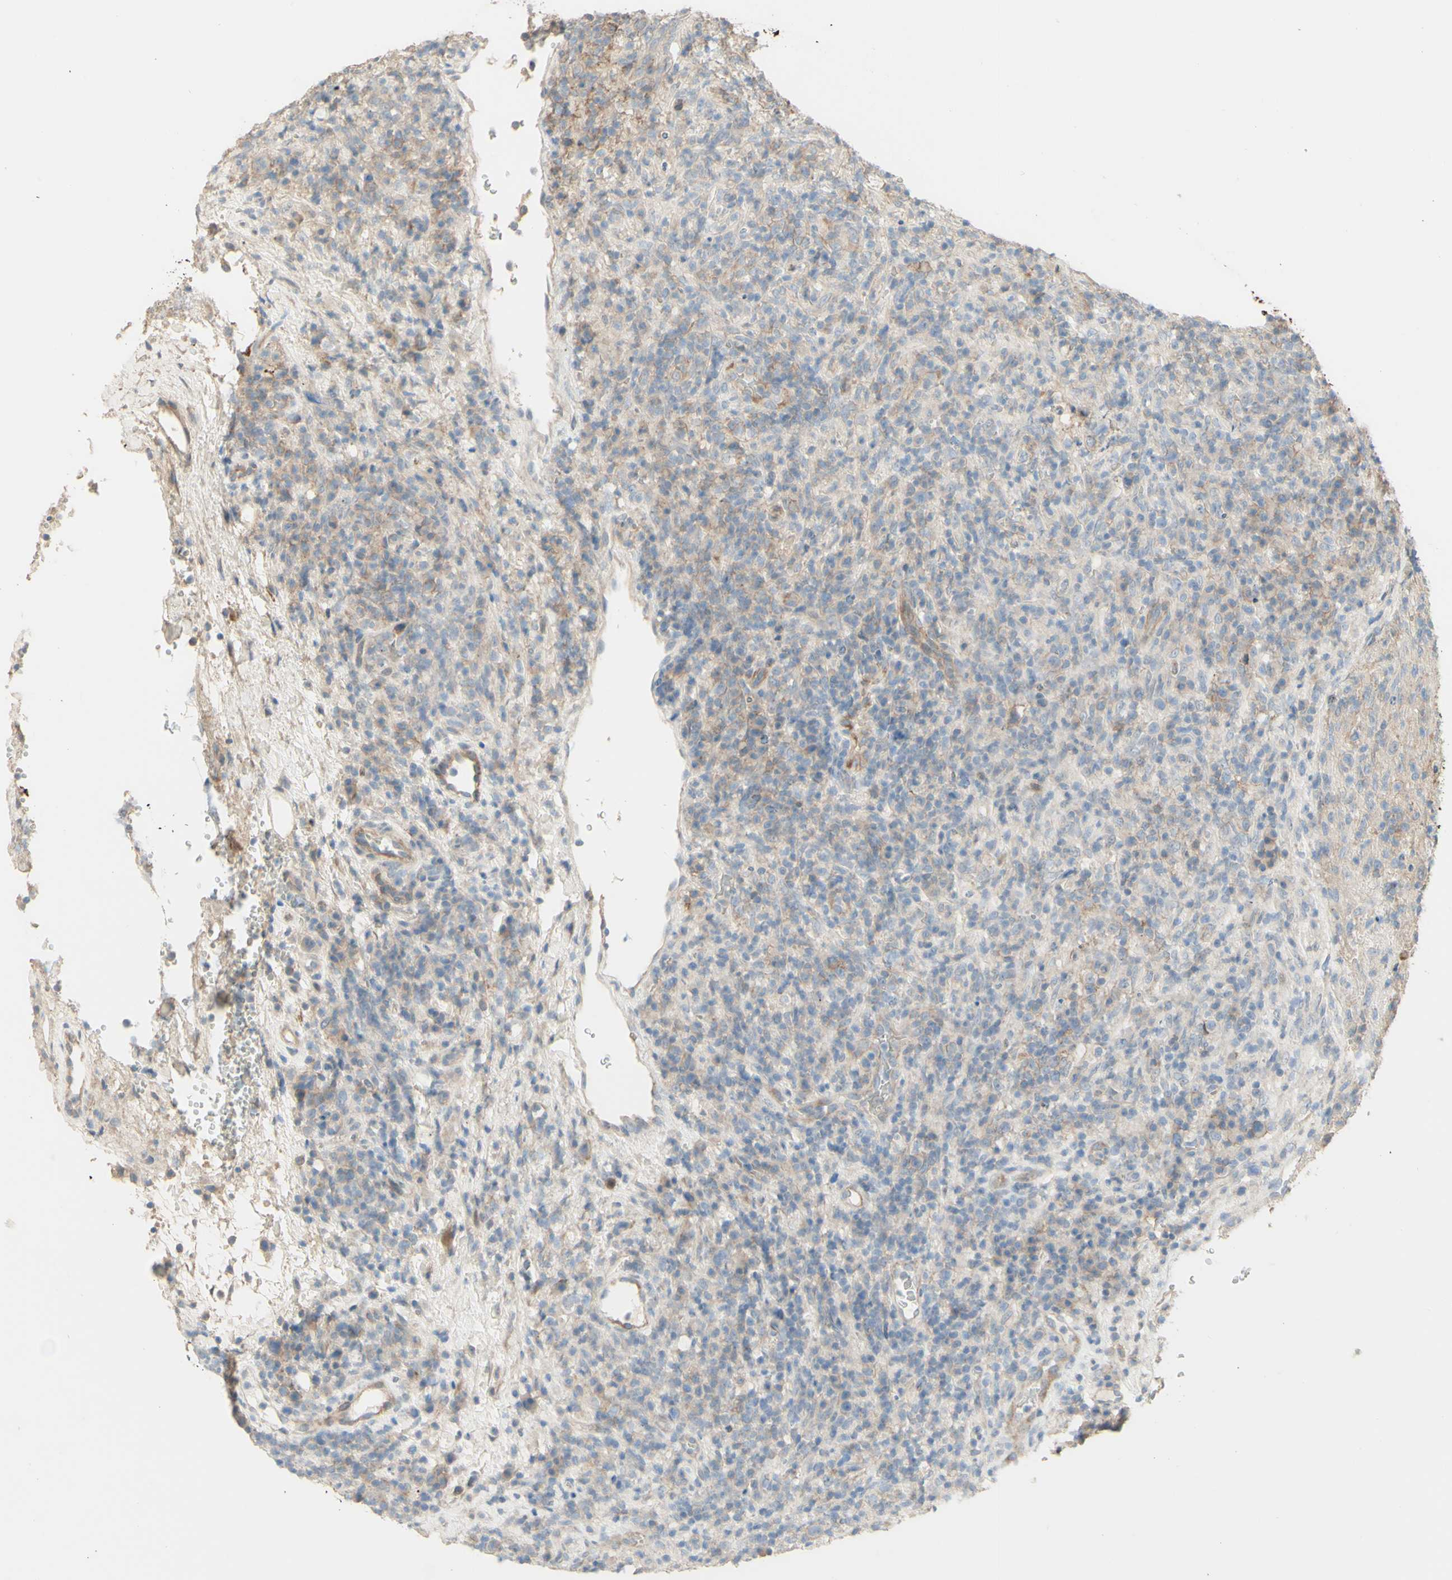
{"staining": {"intensity": "weak", "quantity": "25%-75%", "location": "cytoplasmic/membranous"}, "tissue": "lymphoma", "cell_type": "Tumor cells", "image_type": "cancer", "snomed": [{"axis": "morphology", "description": "Malignant lymphoma, non-Hodgkin's type, High grade"}, {"axis": "topography", "description": "Lymph node"}], "caption": "Immunohistochemistry image of neoplastic tissue: human lymphoma stained using immunohistochemistry reveals low levels of weak protein expression localized specifically in the cytoplasmic/membranous of tumor cells, appearing as a cytoplasmic/membranous brown color.", "gene": "RNF149", "patient": {"sex": "female", "age": 76}}